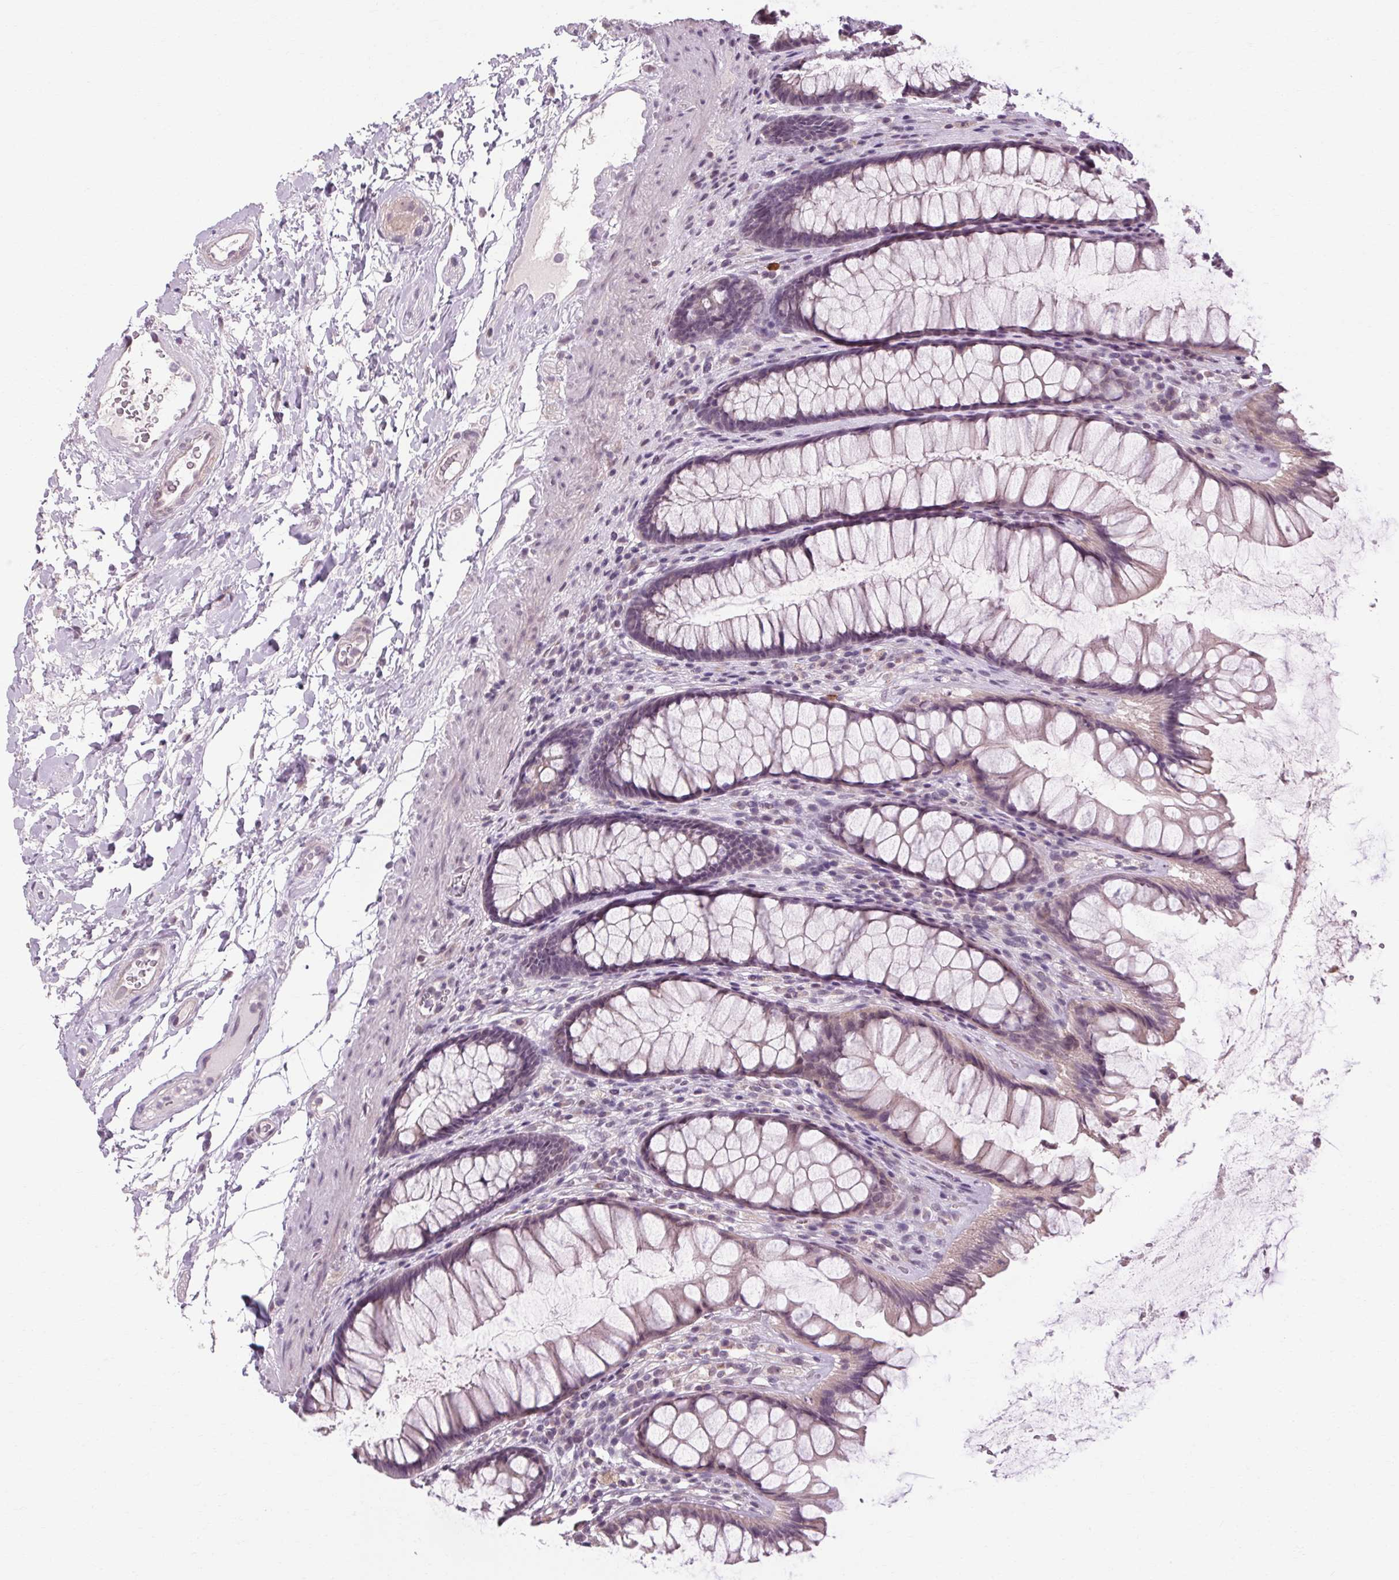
{"staining": {"intensity": "negative", "quantity": "none", "location": "none"}, "tissue": "rectum", "cell_type": "Glandular cells", "image_type": "normal", "snomed": [{"axis": "morphology", "description": "Normal tissue, NOS"}, {"axis": "topography", "description": "Rectum"}], "caption": "DAB (3,3'-diaminobenzidine) immunohistochemical staining of benign human rectum reveals no significant expression in glandular cells. The staining was performed using DAB (3,3'-diaminobenzidine) to visualize the protein expression in brown, while the nuclei were stained in blue with hematoxylin (Magnification: 20x).", "gene": "KLHL40", "patient": {"sex": "male", "age": 72}}